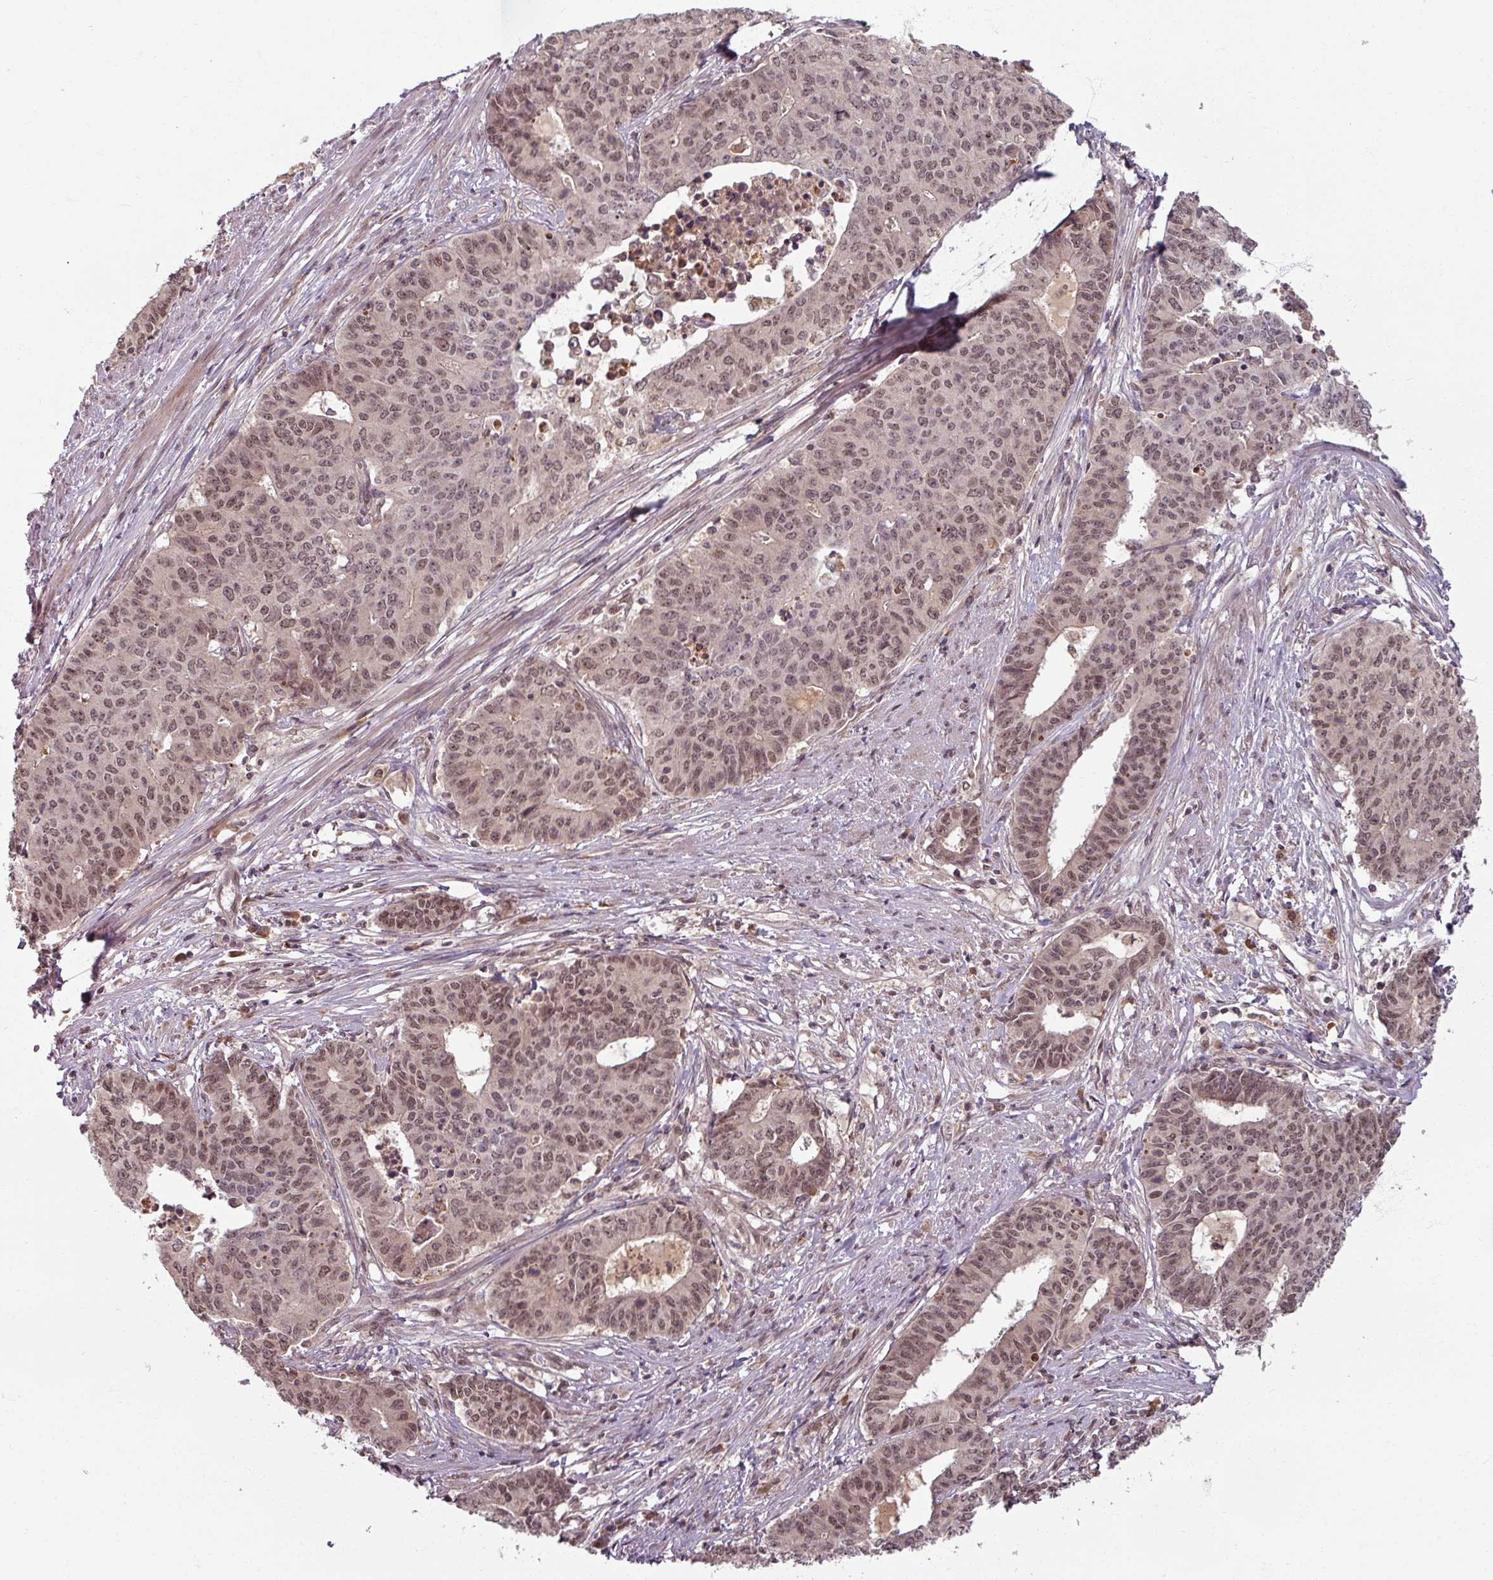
{"staining": {"intensity": "moderate", "quantity": ">75%", "location": "nuclear"}, "tissue": "endometrial cancer", "cell_type": "Tumor cells", "image_type": "cancer", "snomed": [{"axis": "morphology", "description": "Adenocarcinoma, NOS"}, {"axis": "topography", "description": "Endometrium"}], "caption": "Immunohistochemistry (IHC) of adenocarcinoma (endometrial) displays medium levels of moderate nuclear staining in about >75% of tumor cells.", "gene": "POLR2G", "patient": {"sex": "female", "age": 59}}